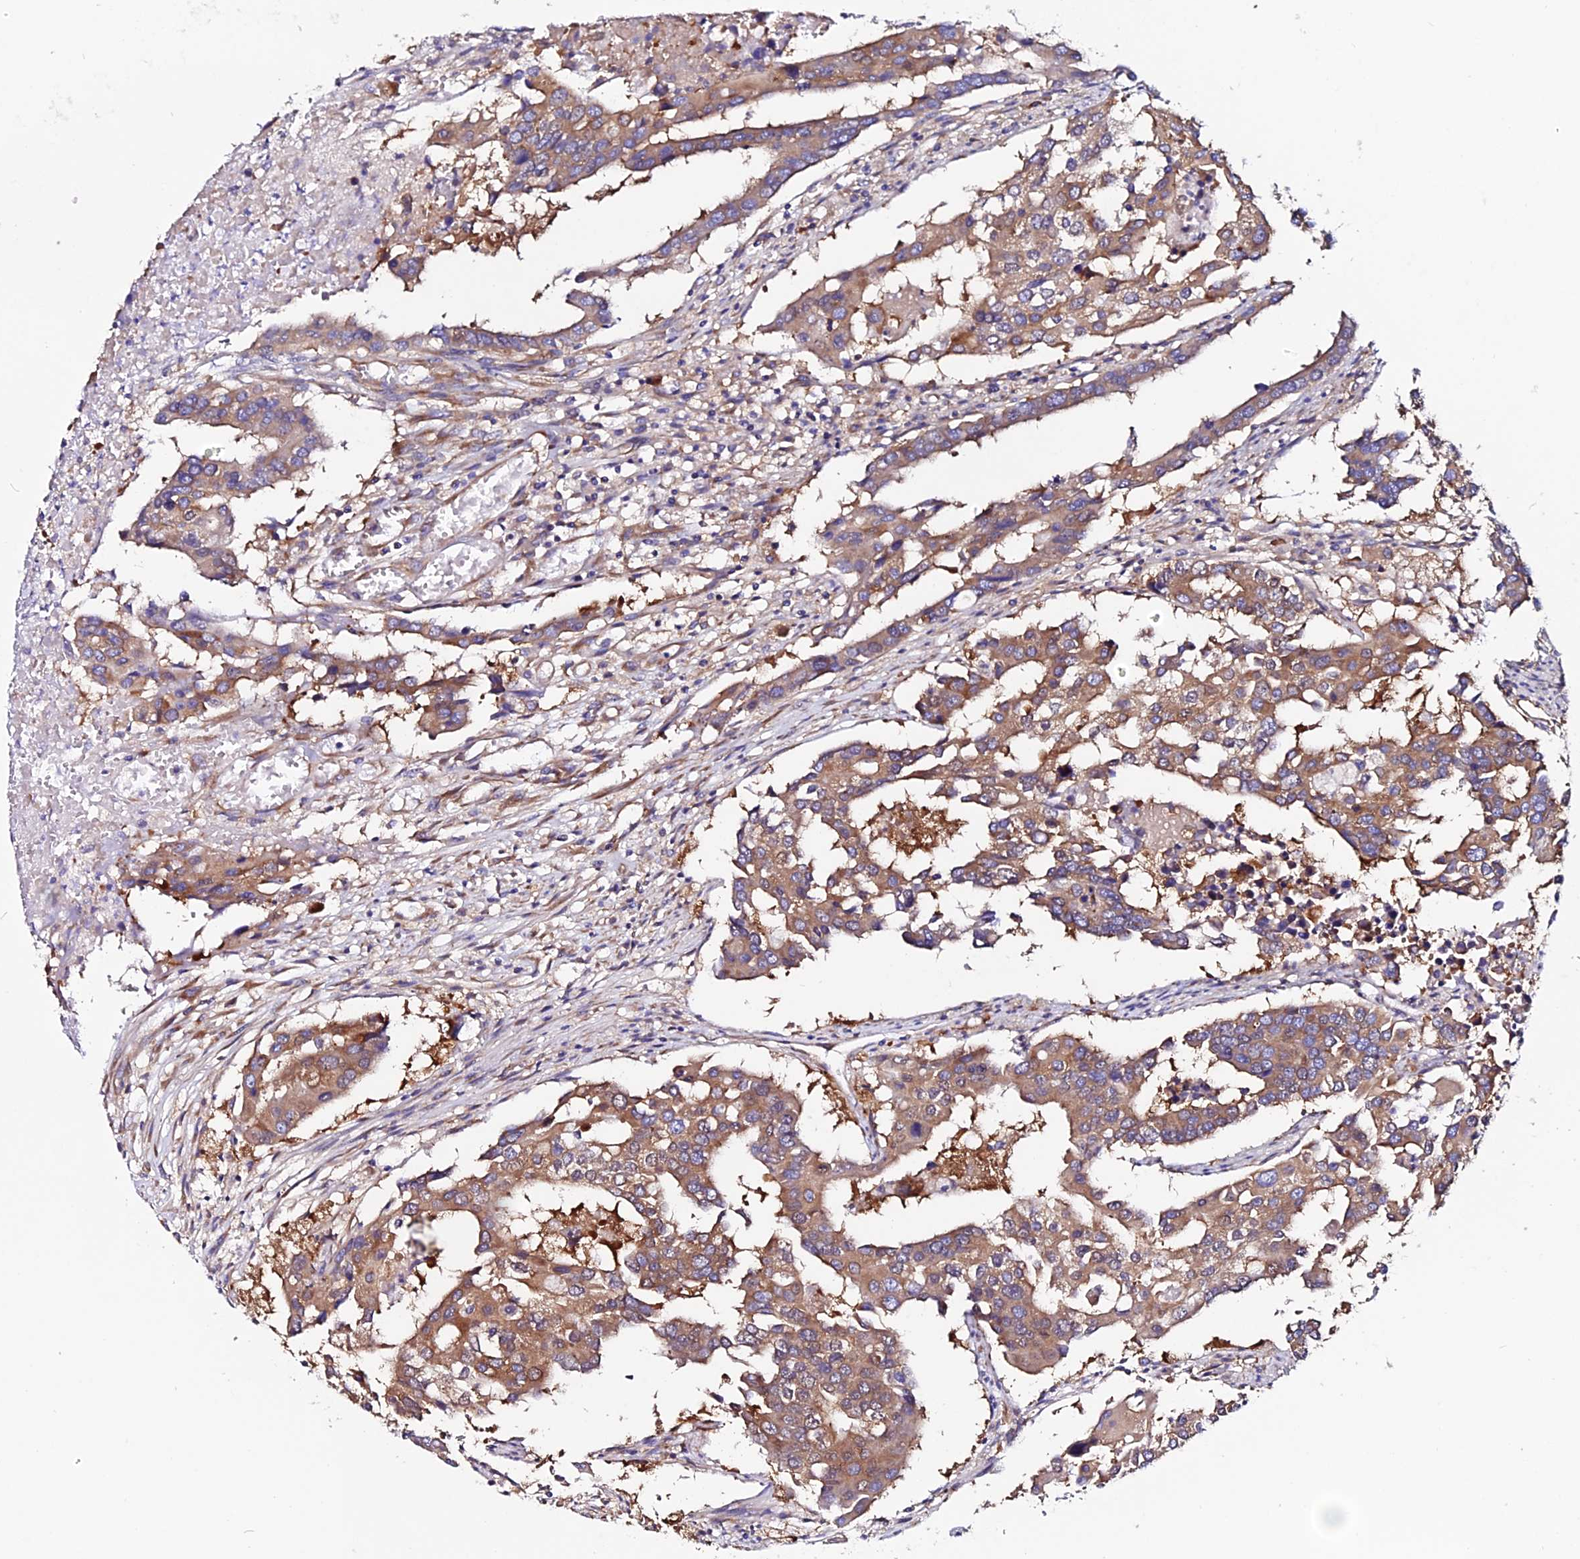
{"staining": {"intensity": "moderate", "quantity": ">75%", "location": "cytoplasmic/membranous"}, "tissue": "colorectal cancer", "cell_type": "Tumor cells", "image_type": "cancer", "snomed": [{"axis": "morphology", "description": "Adenocarcinoma, NOS"}, {"axis": "topography", "description": "Colon"}], "caption": "Immunohistochemistry staining of colorectal cancer (adenocarcinoma), which reveals medium levels of moderate cytoplasmic/membranous positivity in about >75% of tumor cells indicating moderate cytoplasmic/membranous protein expression. The staining was performed using DAB (brown) for protein detection and nuclei were counterstained in hematoxylin (blue).", "gene": "EEF1G", "patient": {"sex": "male", "age": 77}}